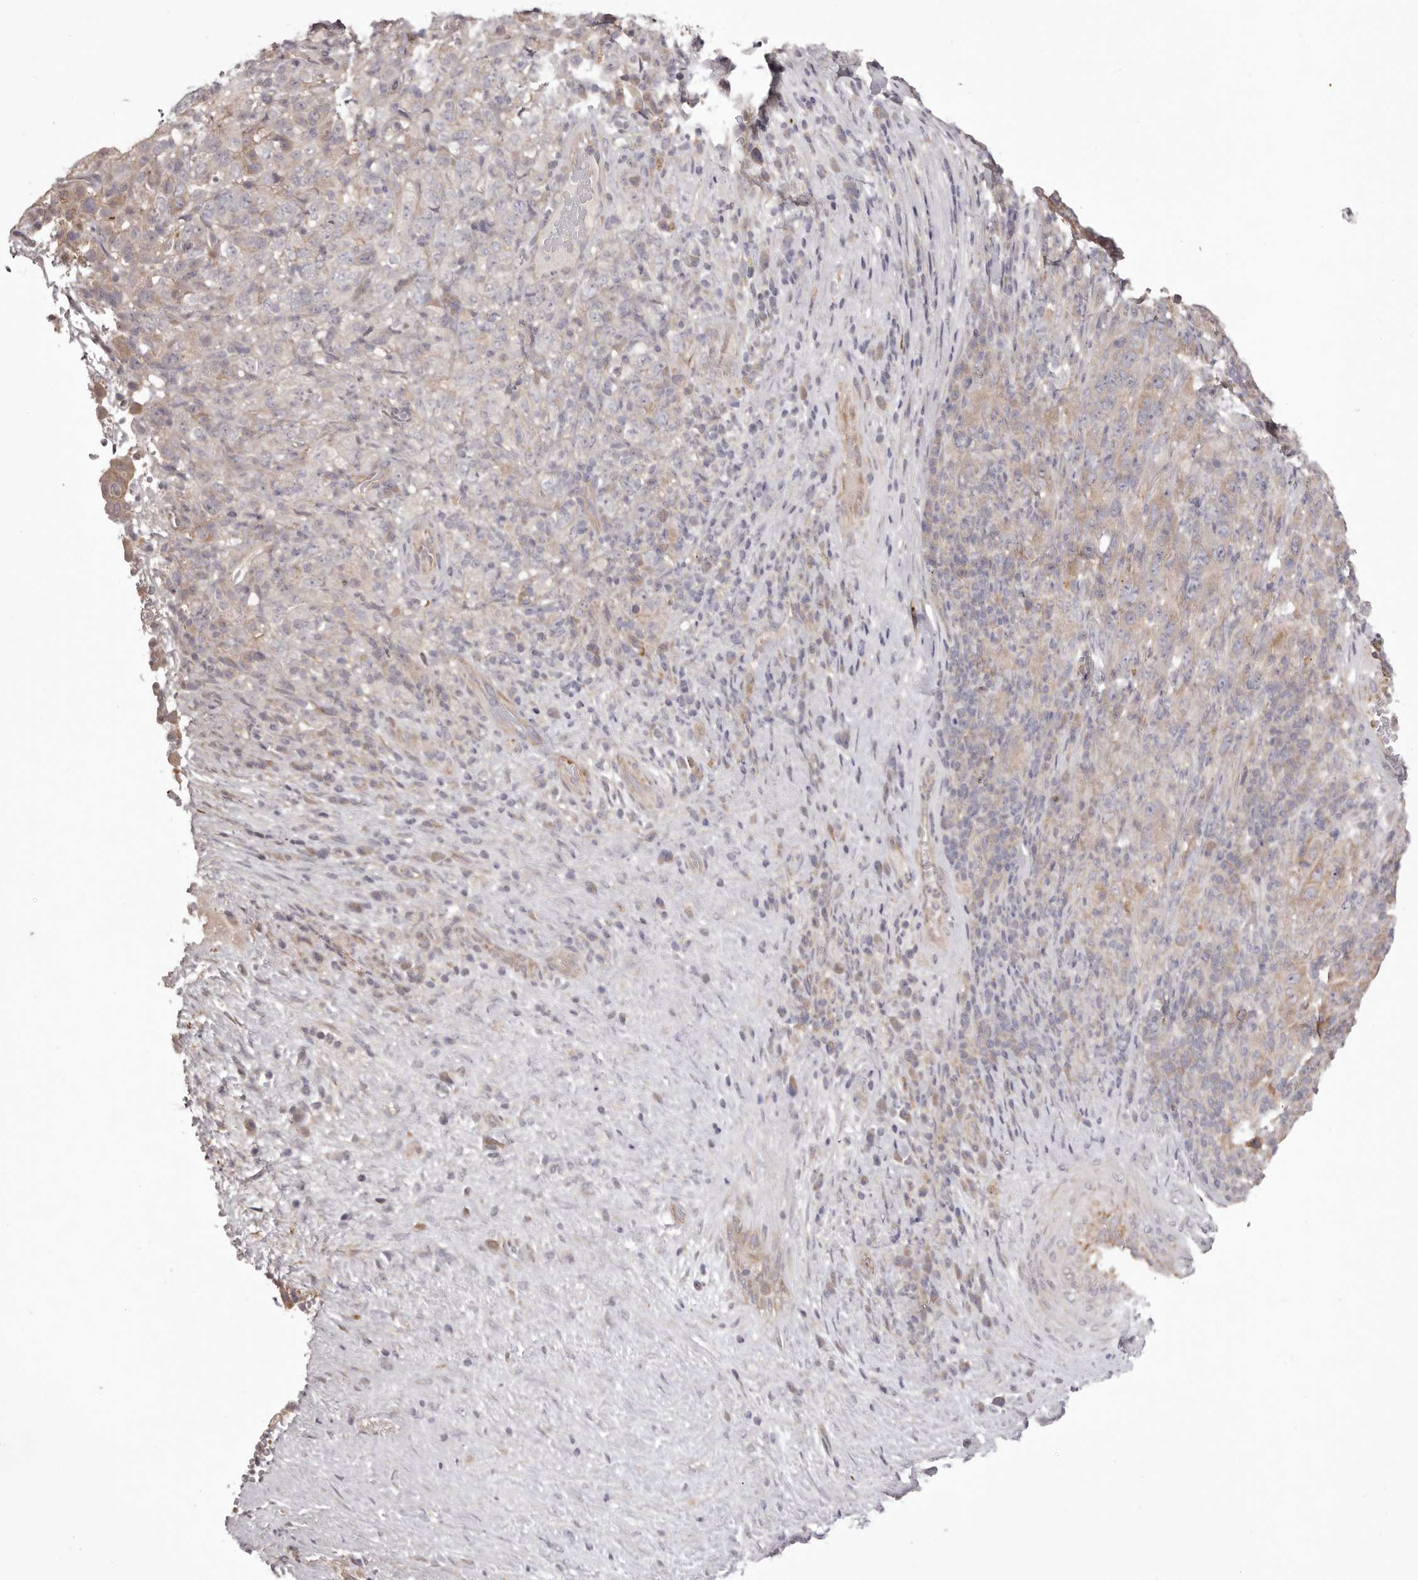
{"staining": {"intensity": "negative", "quantity": "none", "location": "none"}, "tissue": "pancreatic cancer", "cell_type": "Tumor cells", "image_type": "cancer", "snomed": [{"axis": "morphology", "description": "Adenocarcinoma, NOS"}, {"axis": "topography", "description": "Pancreas"}], "caption": "Immunohistochemical staining of adenocarcinoma (pancreatic) displays no significant expression in tumor cells.", "gene": "PNRC1", "patient": {"sex": "male", "age": 63}}